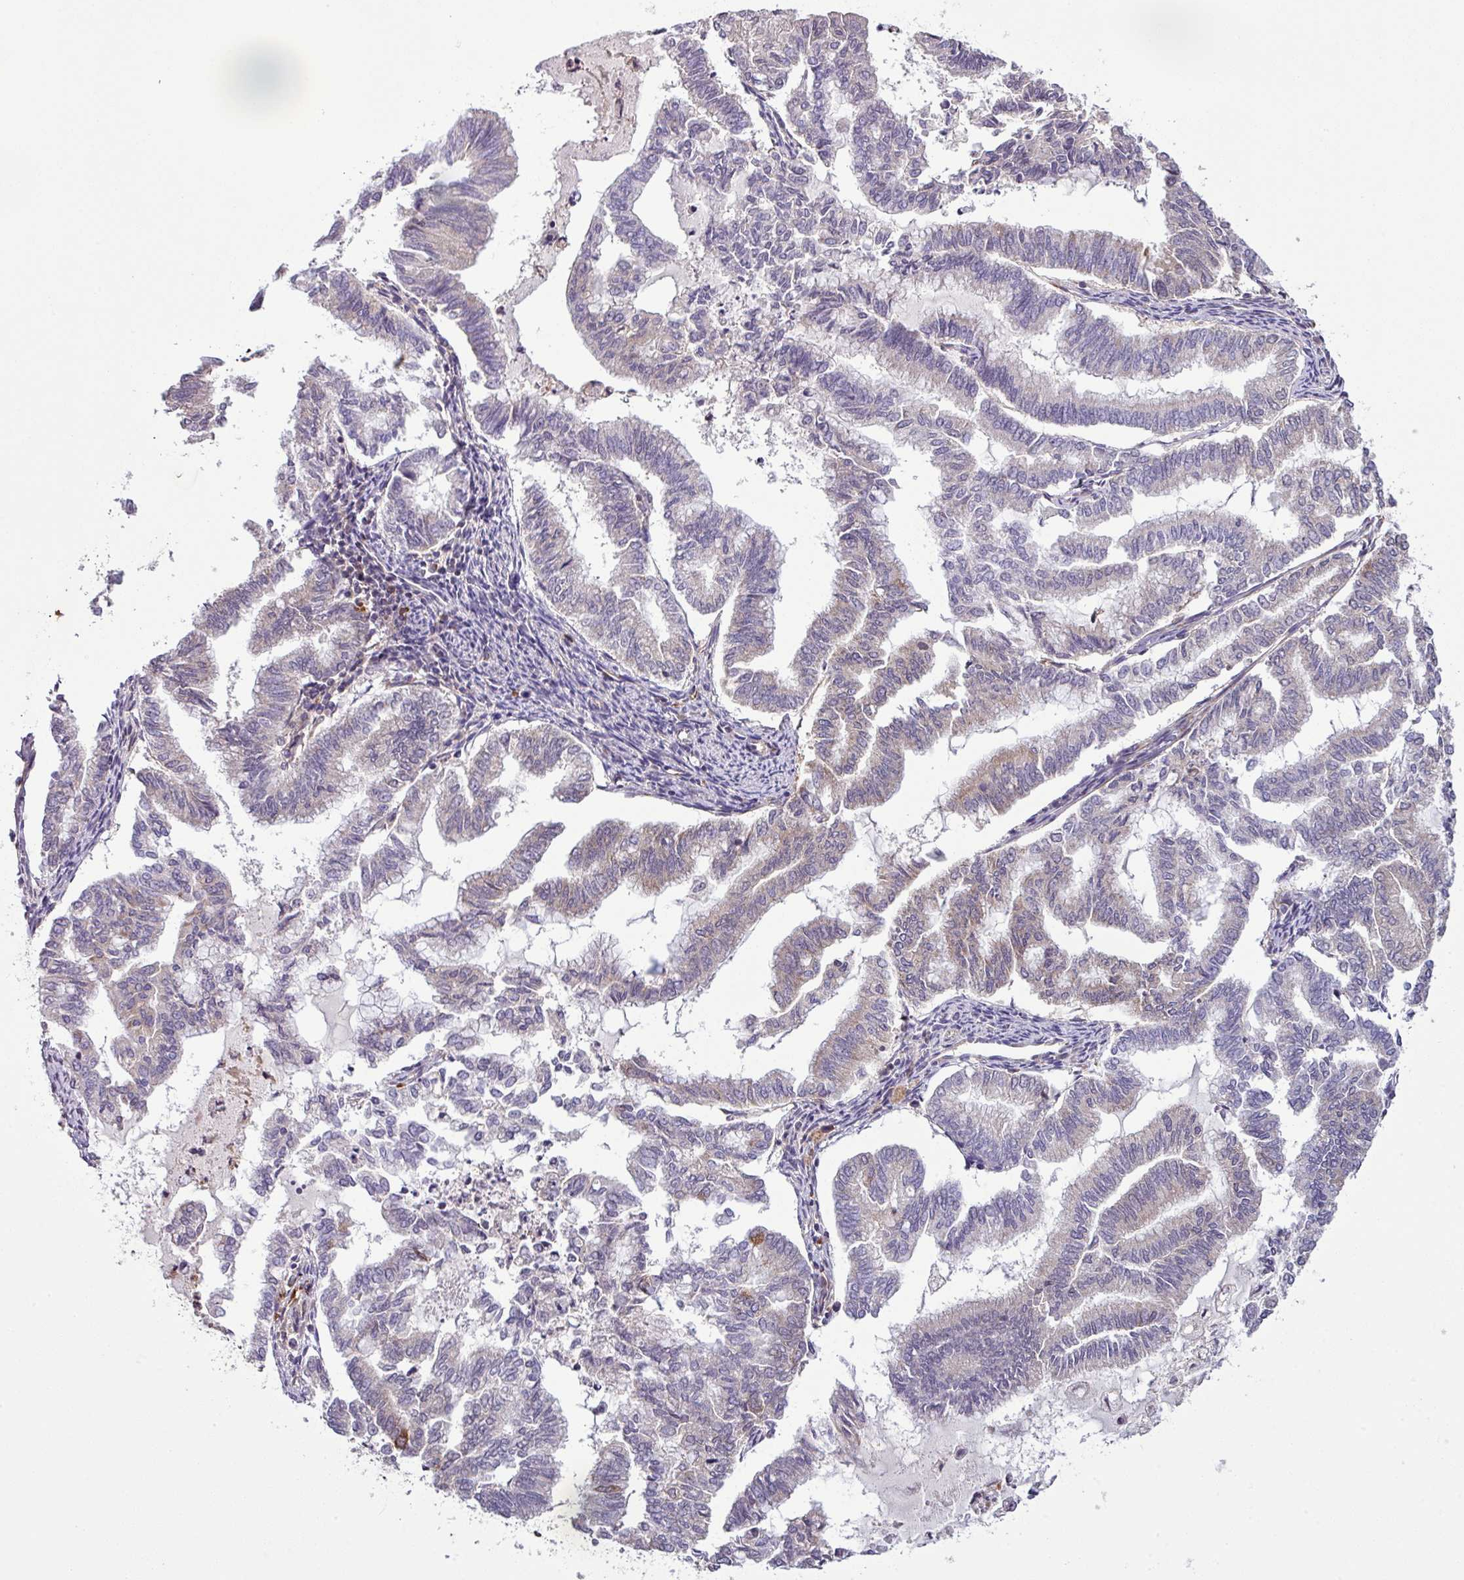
{"staining": {"intensity": "weak", "quantity": "<25%", "location": "cytoplasmic/membranous"}, "tissue": "endometrial cancer", "cell_type": "Tumor cells", "image_type": "cancer", "snomed": [{"axis": "morphology", "description": "Adenocarcinoma, NOS"}, {"axis": "topography", "description": "Endometrium"}], "caption": "IHC of adenocarcinoma (endometrial) demonstrates no expression in tumor cells.", "gene": "LRRC74B", "patient": {"sex": "female", "age": 79}}